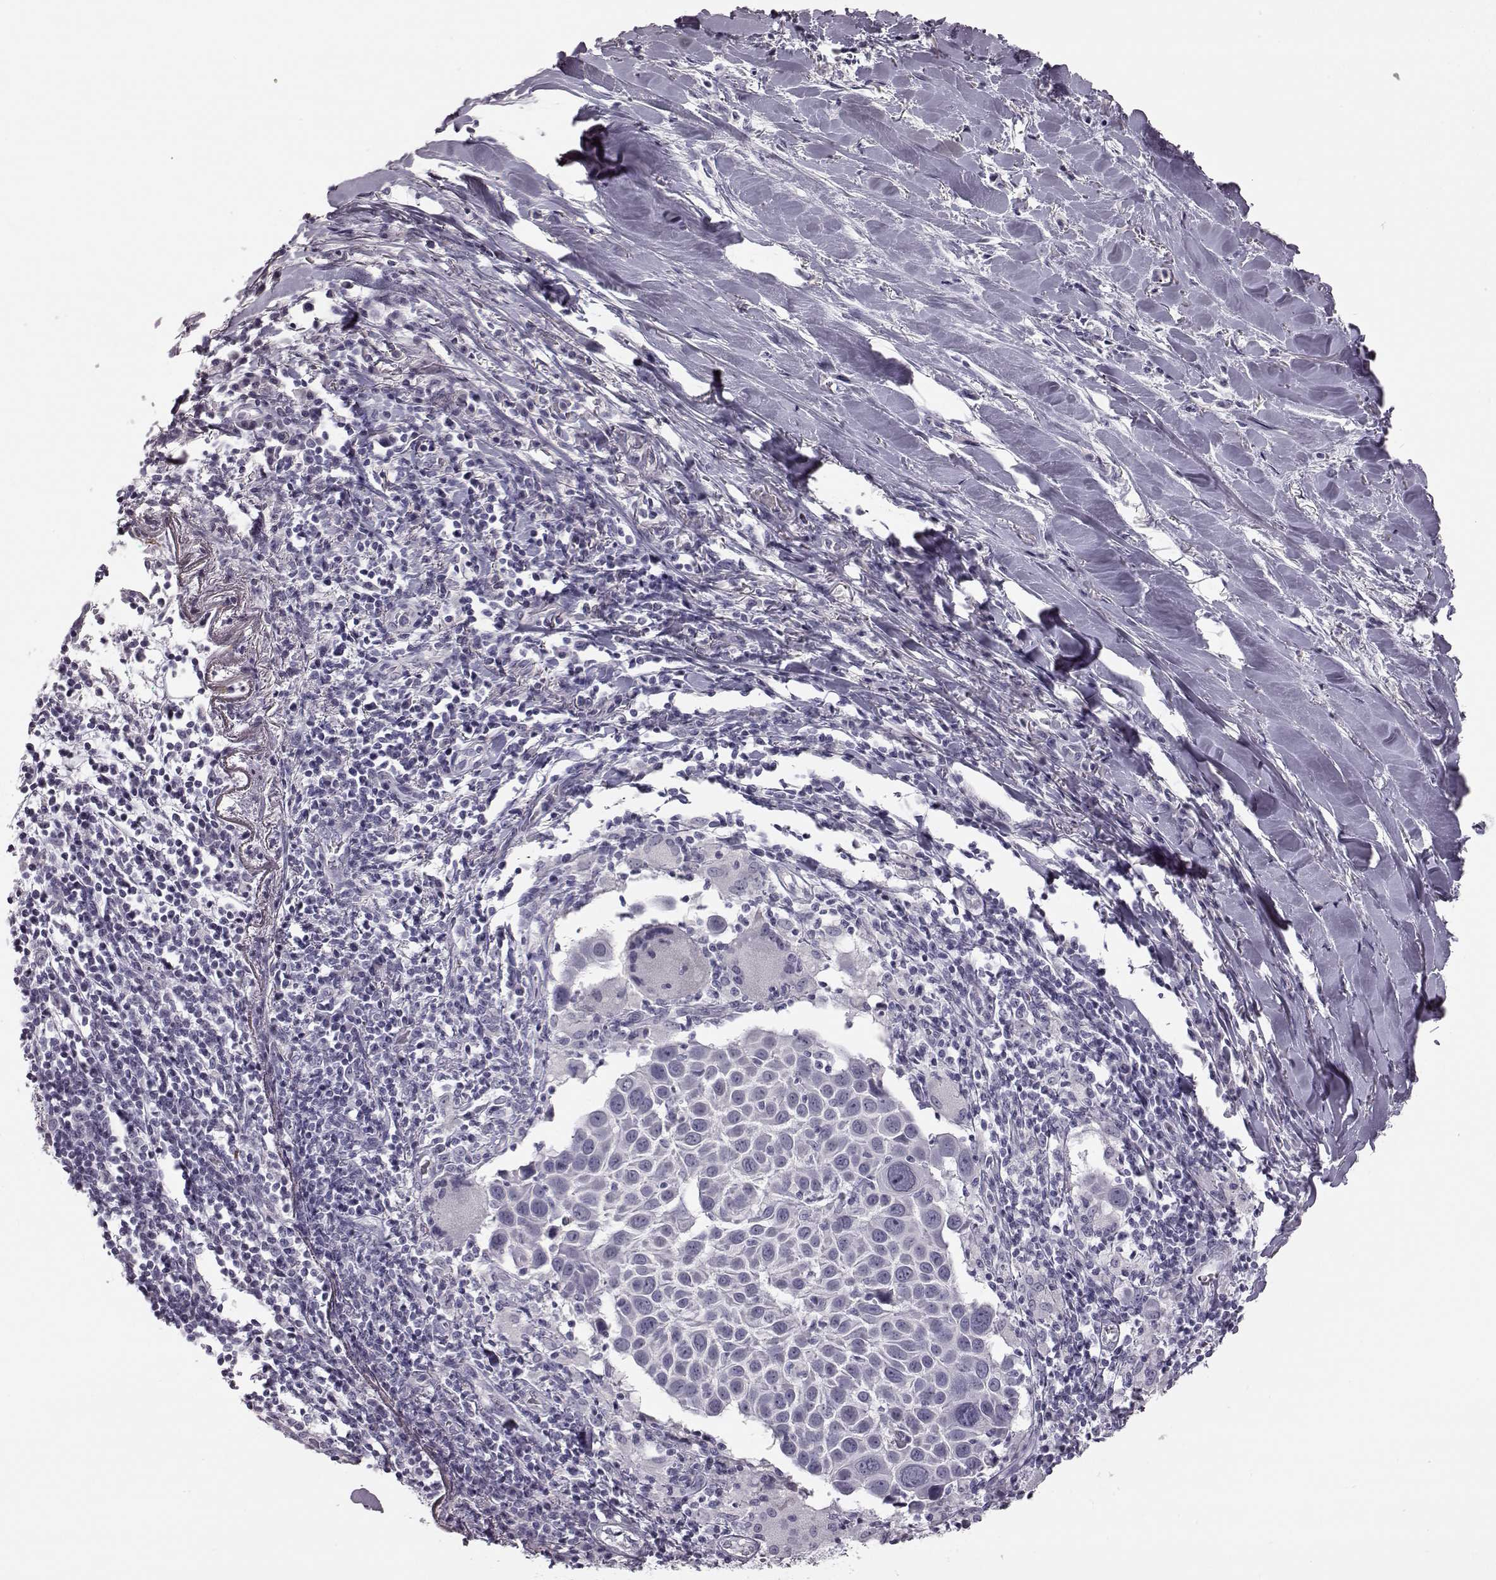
{"staining": {"intensity": "negative", "quantity": "none", "location": "none"}, "tissue": "lung cancer", "cell_type": "Tumor cells", "image_type": "cancer", "snomed": [{"axis": "morphology", "description": "Squamous cell carcinoma, NOS"}, {"axis": "topography", "description": "Lung"}], "caption": "This is an immunohistochemistry (IHC) image of lung squamous cell carcinoma. There is no positivity in tumor cells.", "gene": "ZNF433", "patient": {"sex": "male", "age": 57}}